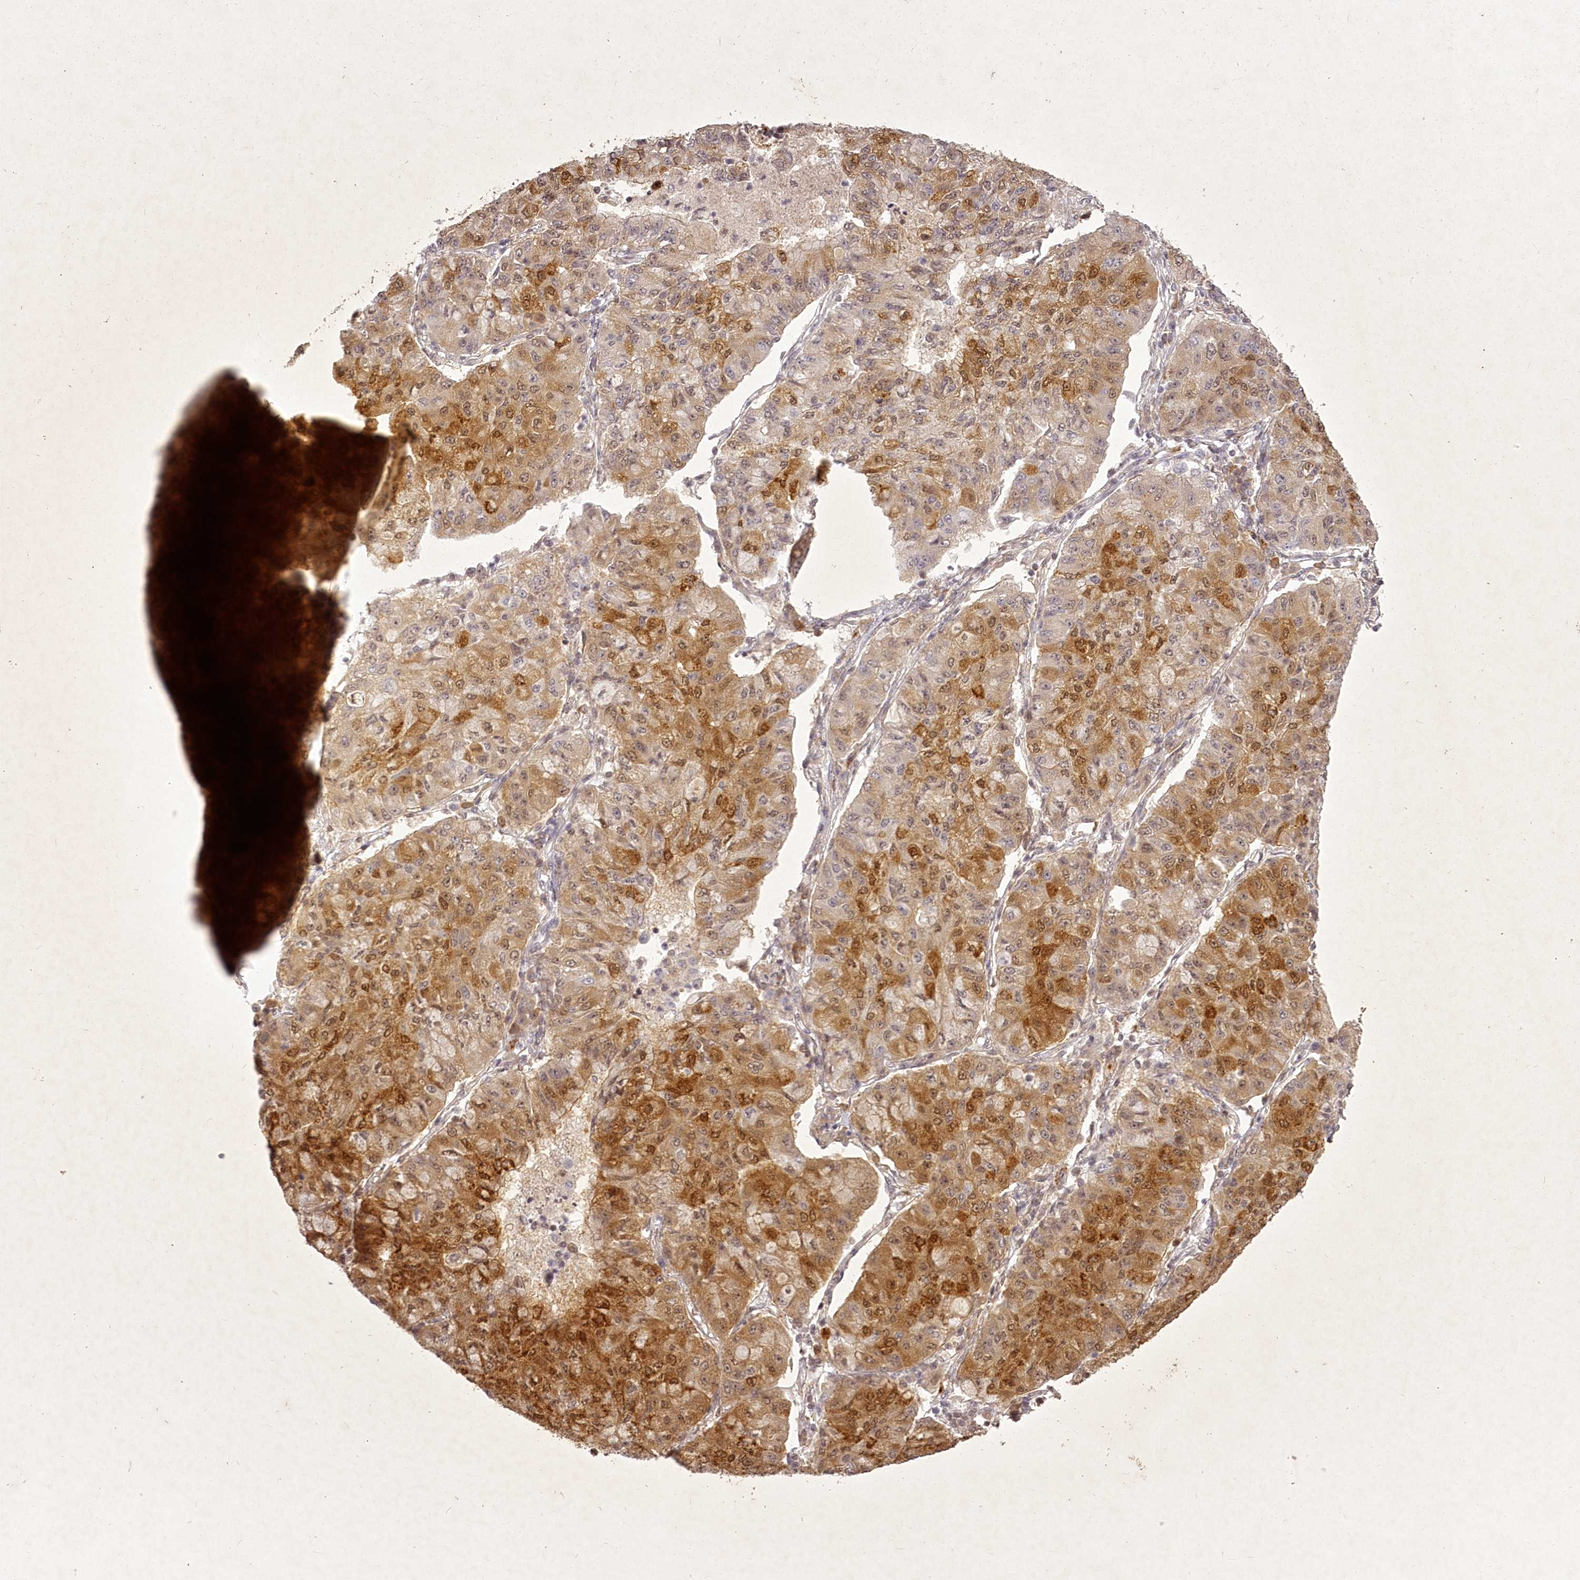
{"staining": {"intensity": "moderate", "quantity": ">75%", "location": "cytoplasmic/membranous,nuclear"}, "tissue": "lung cancer", "cell_type": "Tumor cells", "image_type": "cancer", "snomed": [{"axis": "morphology", "description": "Squamous cell carcinoma, NOS"}, {"axis": "topography", "description": "Lung"}], "caption": "The image reveals immunohistochemical staining of lung squamous cell carcinoma. There is moderate cytoplasmic/membranous and nuclear staining is identified in approximately >75% of tumor cells.", "gene": "CHCHD2", "patient": {"sex": "male", "age": 74}}